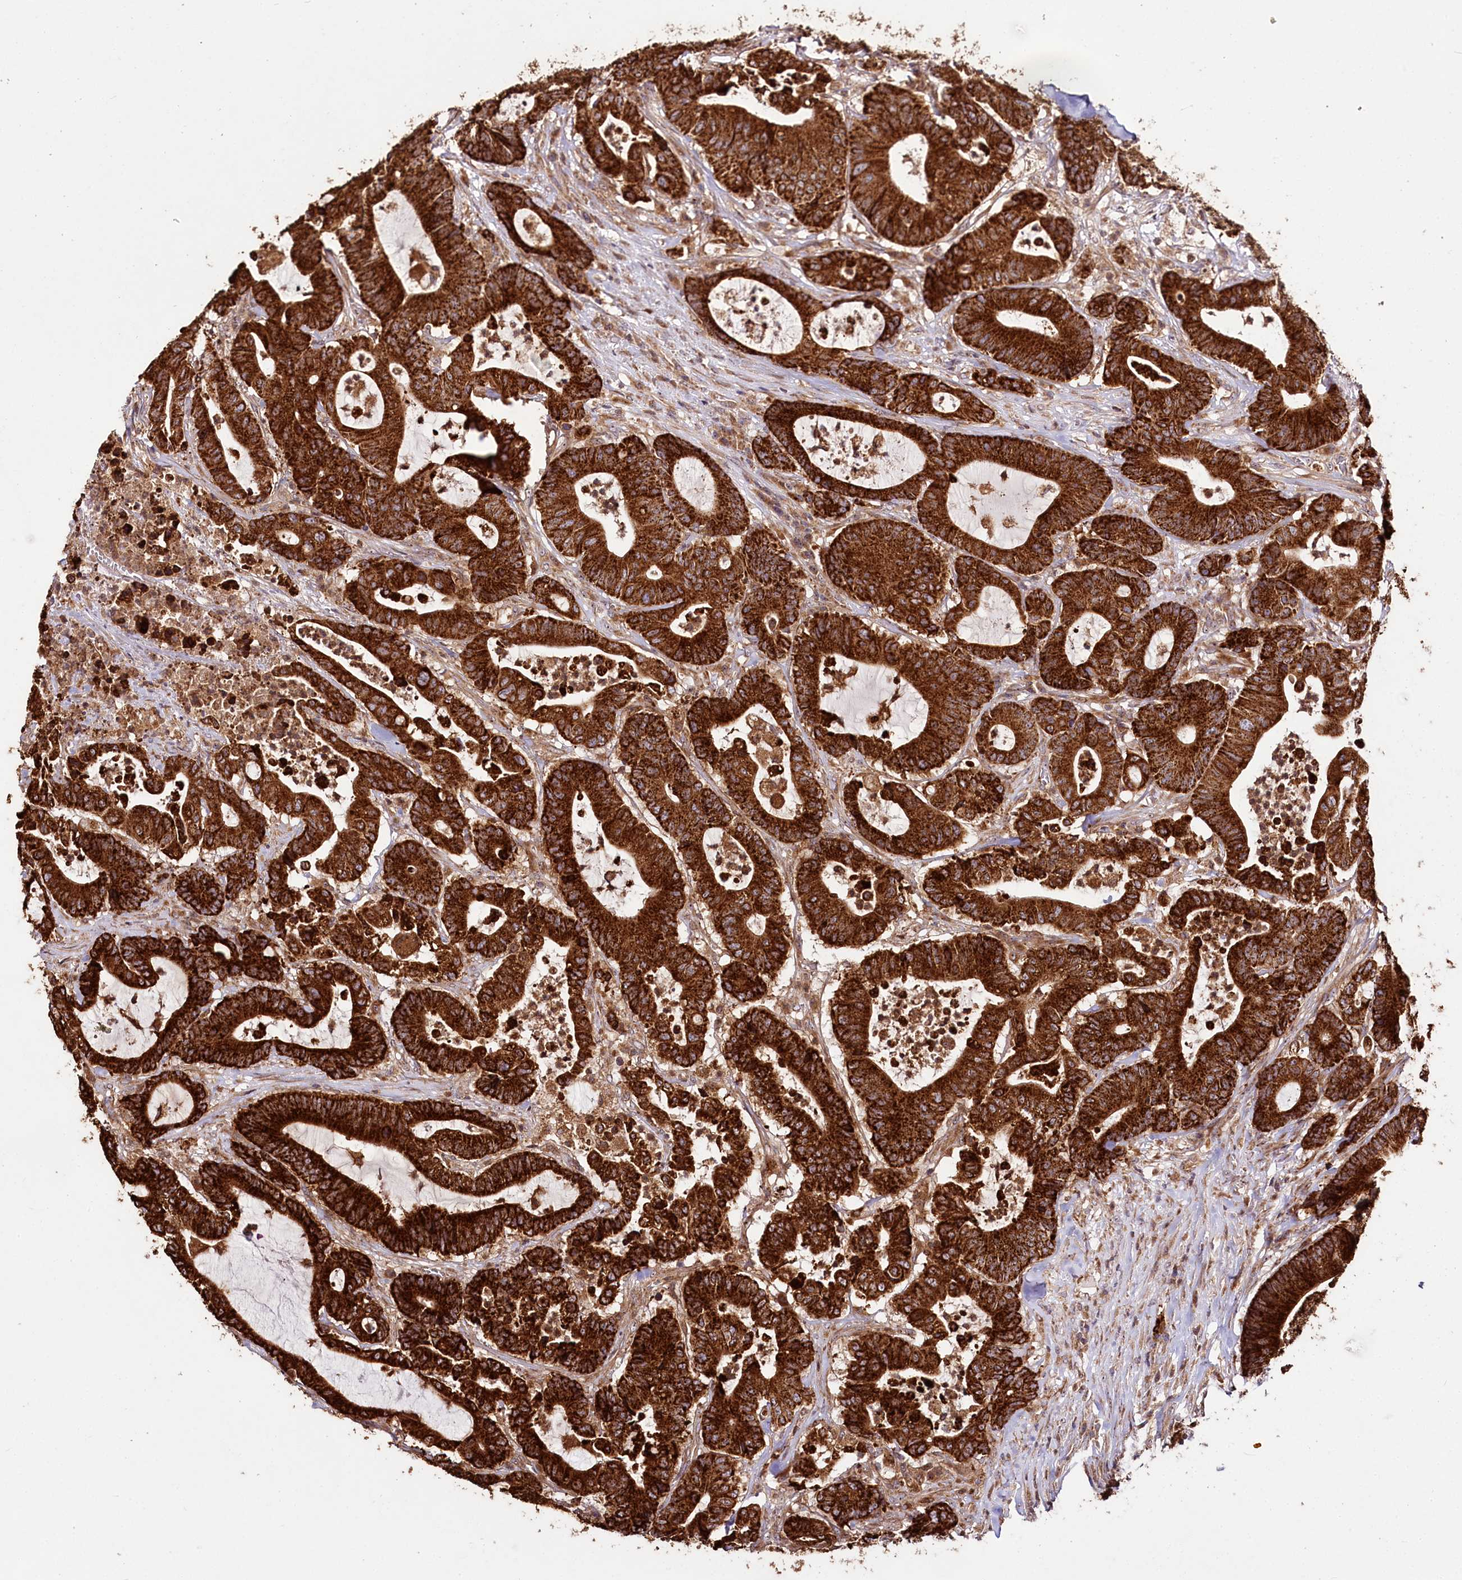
{"staining": {"intensity": "strong", "quantity": ">75%", "location": "cytoplasmic/membranous"}, "tissue": "colorectal cancer", "cell_type": "Tumor cells", "image_type": "cancer", "snomed": [{"axis": "morphology", "description": "Adenocarcinoma, NOS"}, {"axis": "topography", "description": "Colon"}], "caption": "A brown stain shows strong cytoplasmic/membranous positivity of a protein in adenocarcinoma (colorectal) tumor cells.", "gene": "RAB7A", "patient": {"sex": "female", "age": 84}}